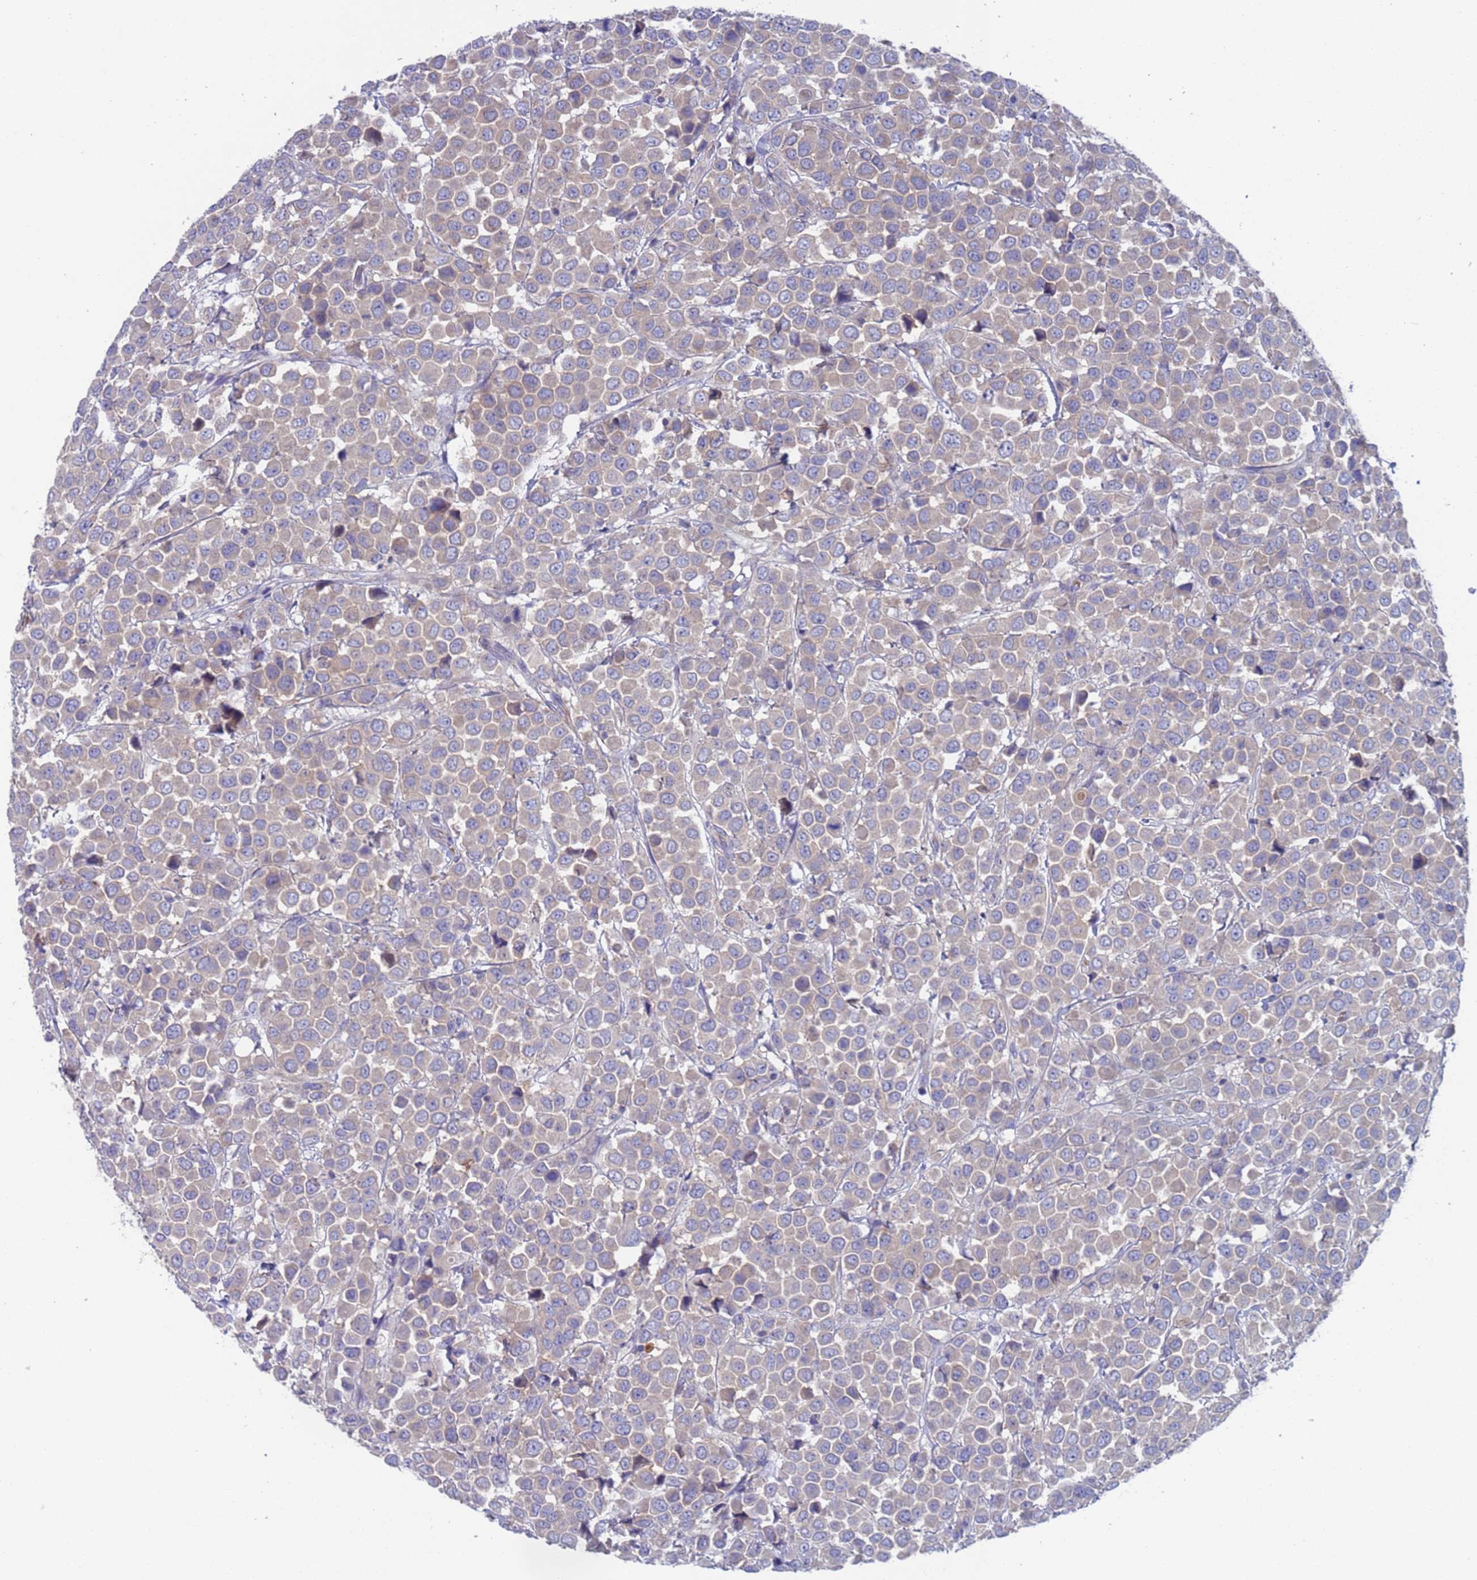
{"staining": {"intensity": "negative", "quantity": "none", "location": "none"}, "tissue": "breast cancer", "cell_type": "Tumor cells", "image_type": "cancer", "snomed": [{"axis": "morphology", "description": "Duct carcinoma"}, {"axis": "topography", "description": "Breast"}], "caption": "Tumor cells show no significant expression in breast invasive ductal carcinoma. (DAB (3,3'-diaminobenzidine) immunohistochemistry, high magnification).", "gene": "PET117", "patient": {"sex": "female", "age": 61}}